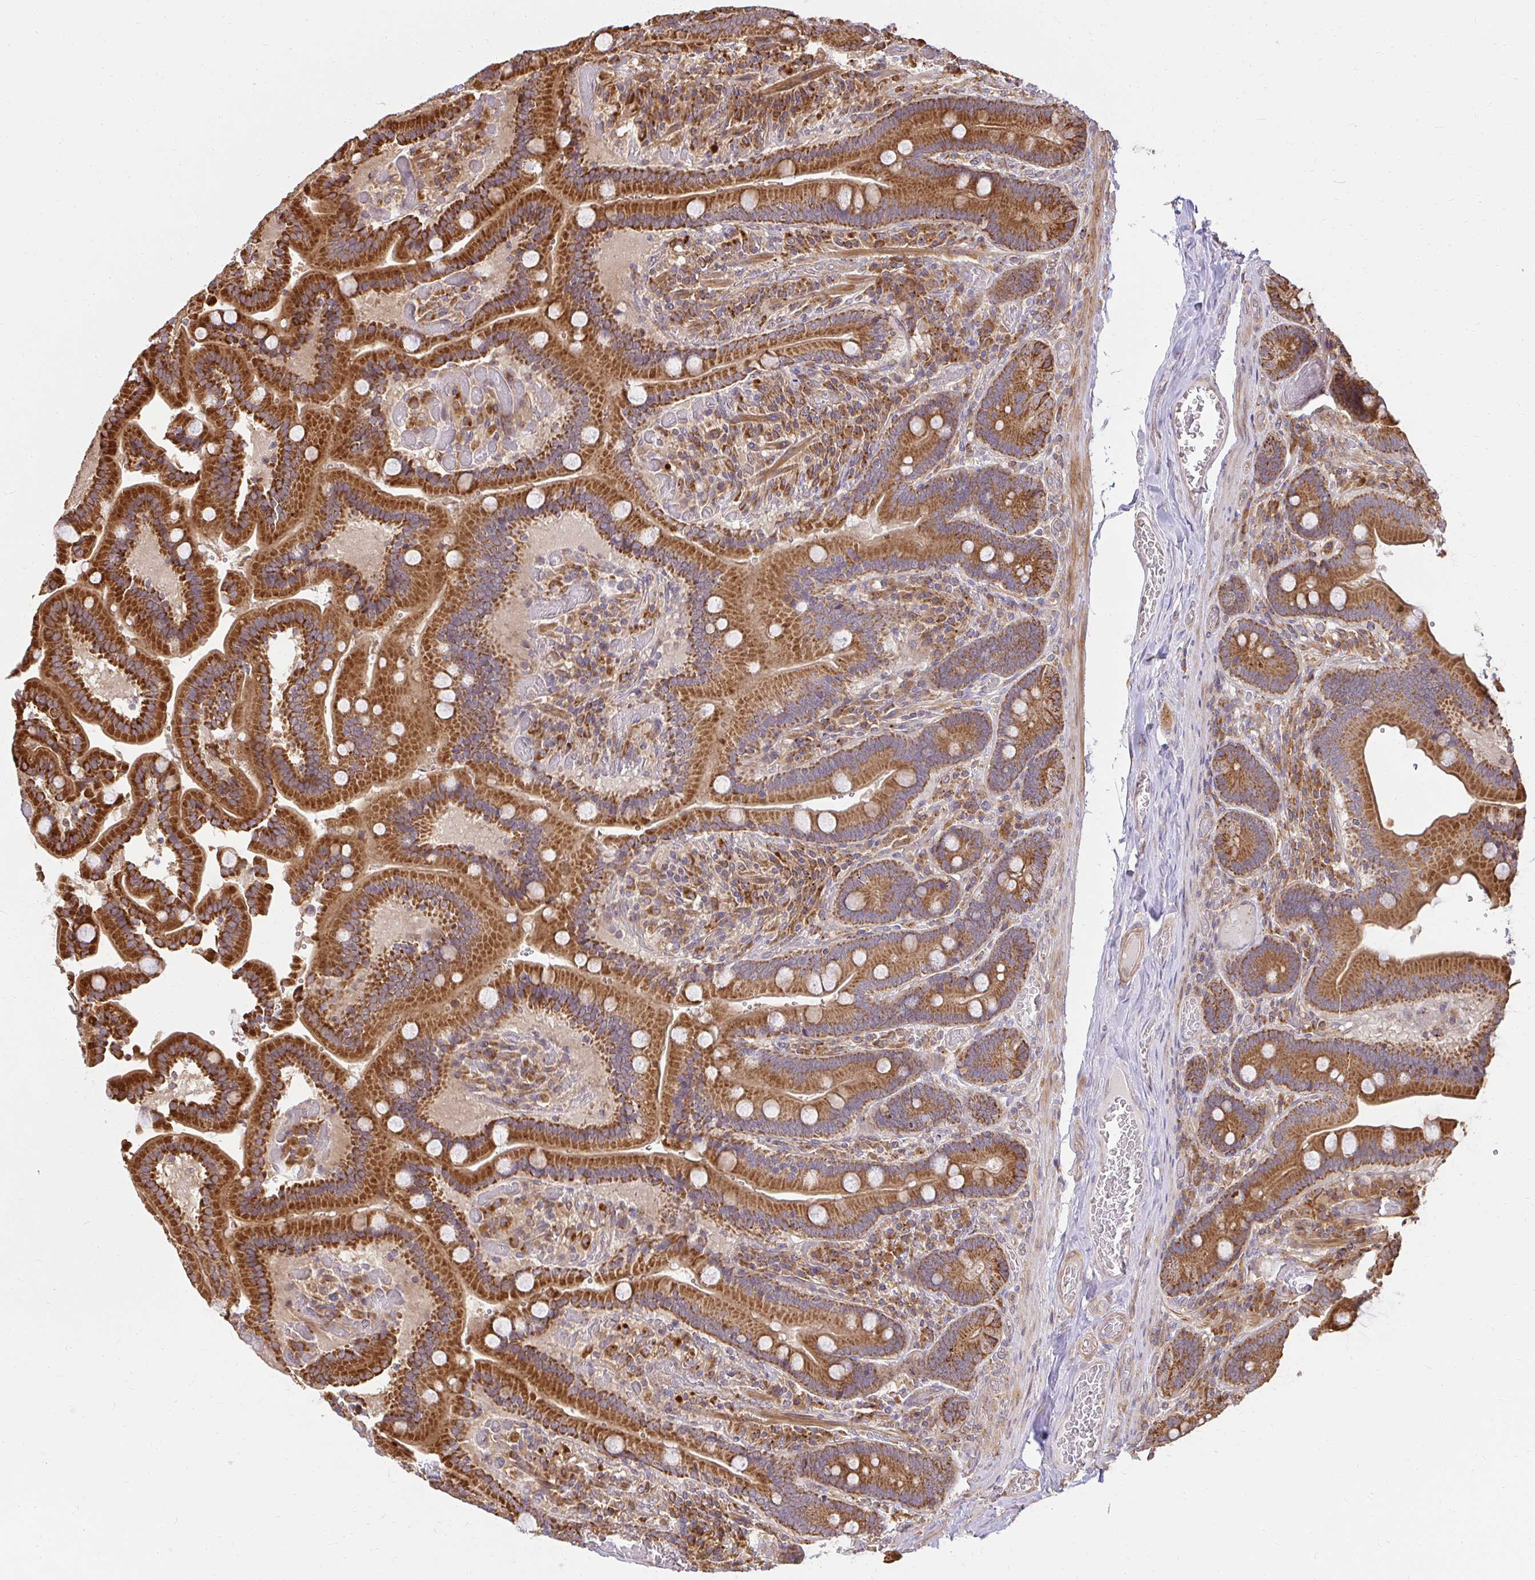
{"staining": {"intensity": "strong", "quantity": ">75%", "location": "cytoplasmic/membranous"}, "tissue": "duodenum", "cell_type": "Glandular cells", "image_type": "normal", "snomed": [{"axis": "morphology", "description": "Normal tissue, NOS"}, {"axis": "topography", "description": "Duodenum"}], "caption": "Immunohistochemical staining of normal duodenum reveals high levels of strong cytoplasmic/membranous expression in approximately >75% of glandular cells.", "gene": "GNS", "patient": {"sex": "female", "age": 62}}